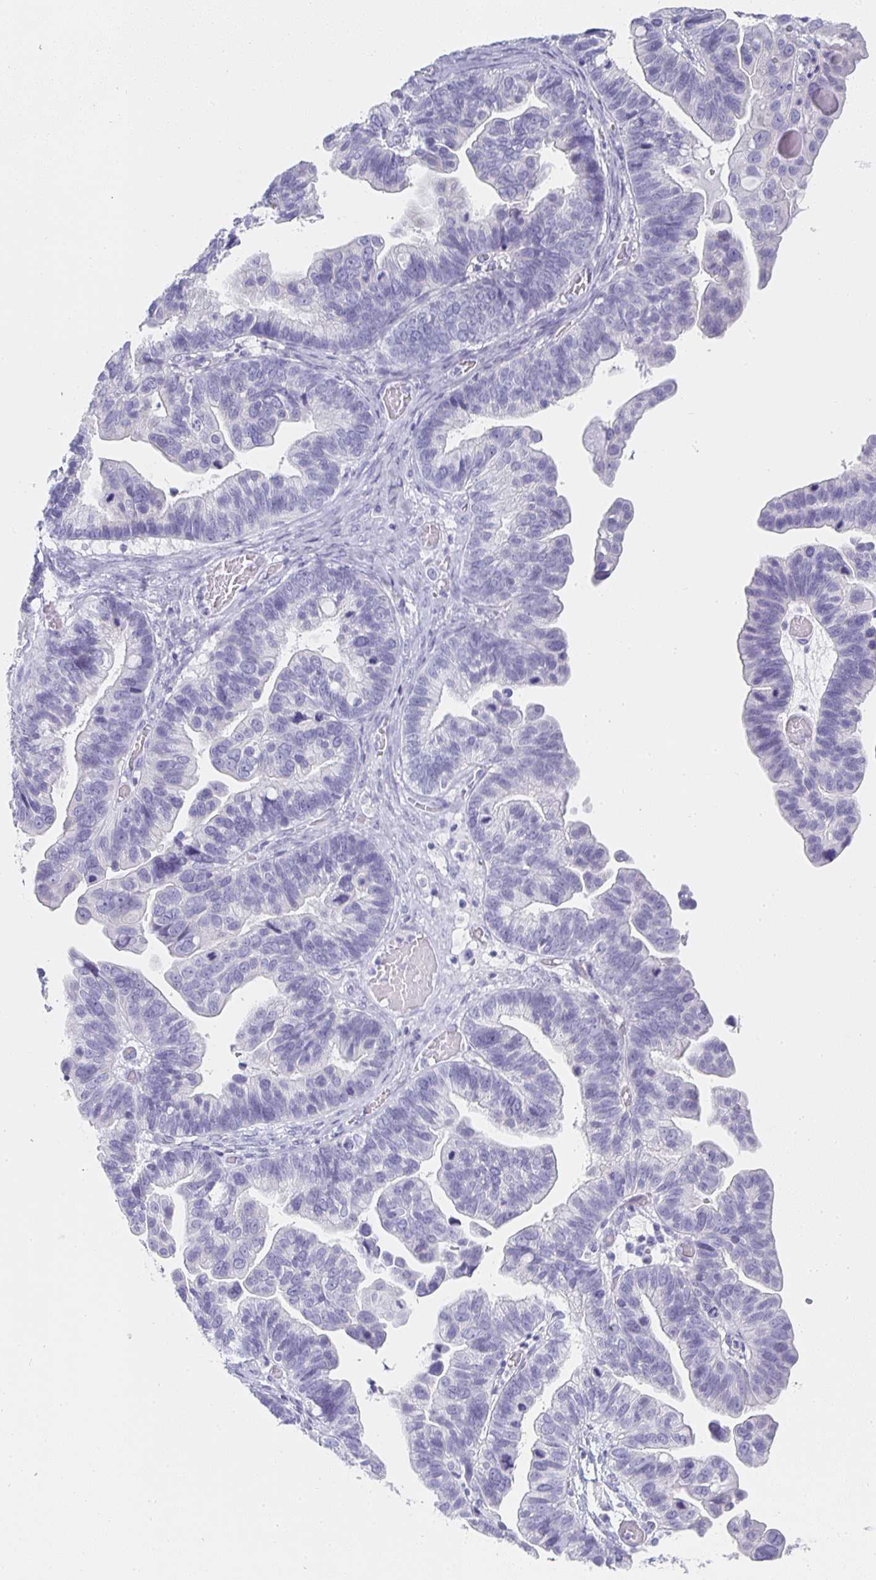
{"staining": {"intensity": "negative", "quantity": "none", "location": "none"}, "tissue": "ovarian cancer", "cell_type": "Tumor cells", "image_type": "cancer", "snomed": [{"axis": "morphology", "description": "Cystadenocarcinoma, serous, NOS"}, {"axis": "topography", "description": "Ovary"}], "caption": "Serous cystadenocarcinoma (ovarian) stained for a protein using IHC displays no staining tumor cells.", "gene": "TPSD1", "patient": {"sex": "female", "age": 56}}